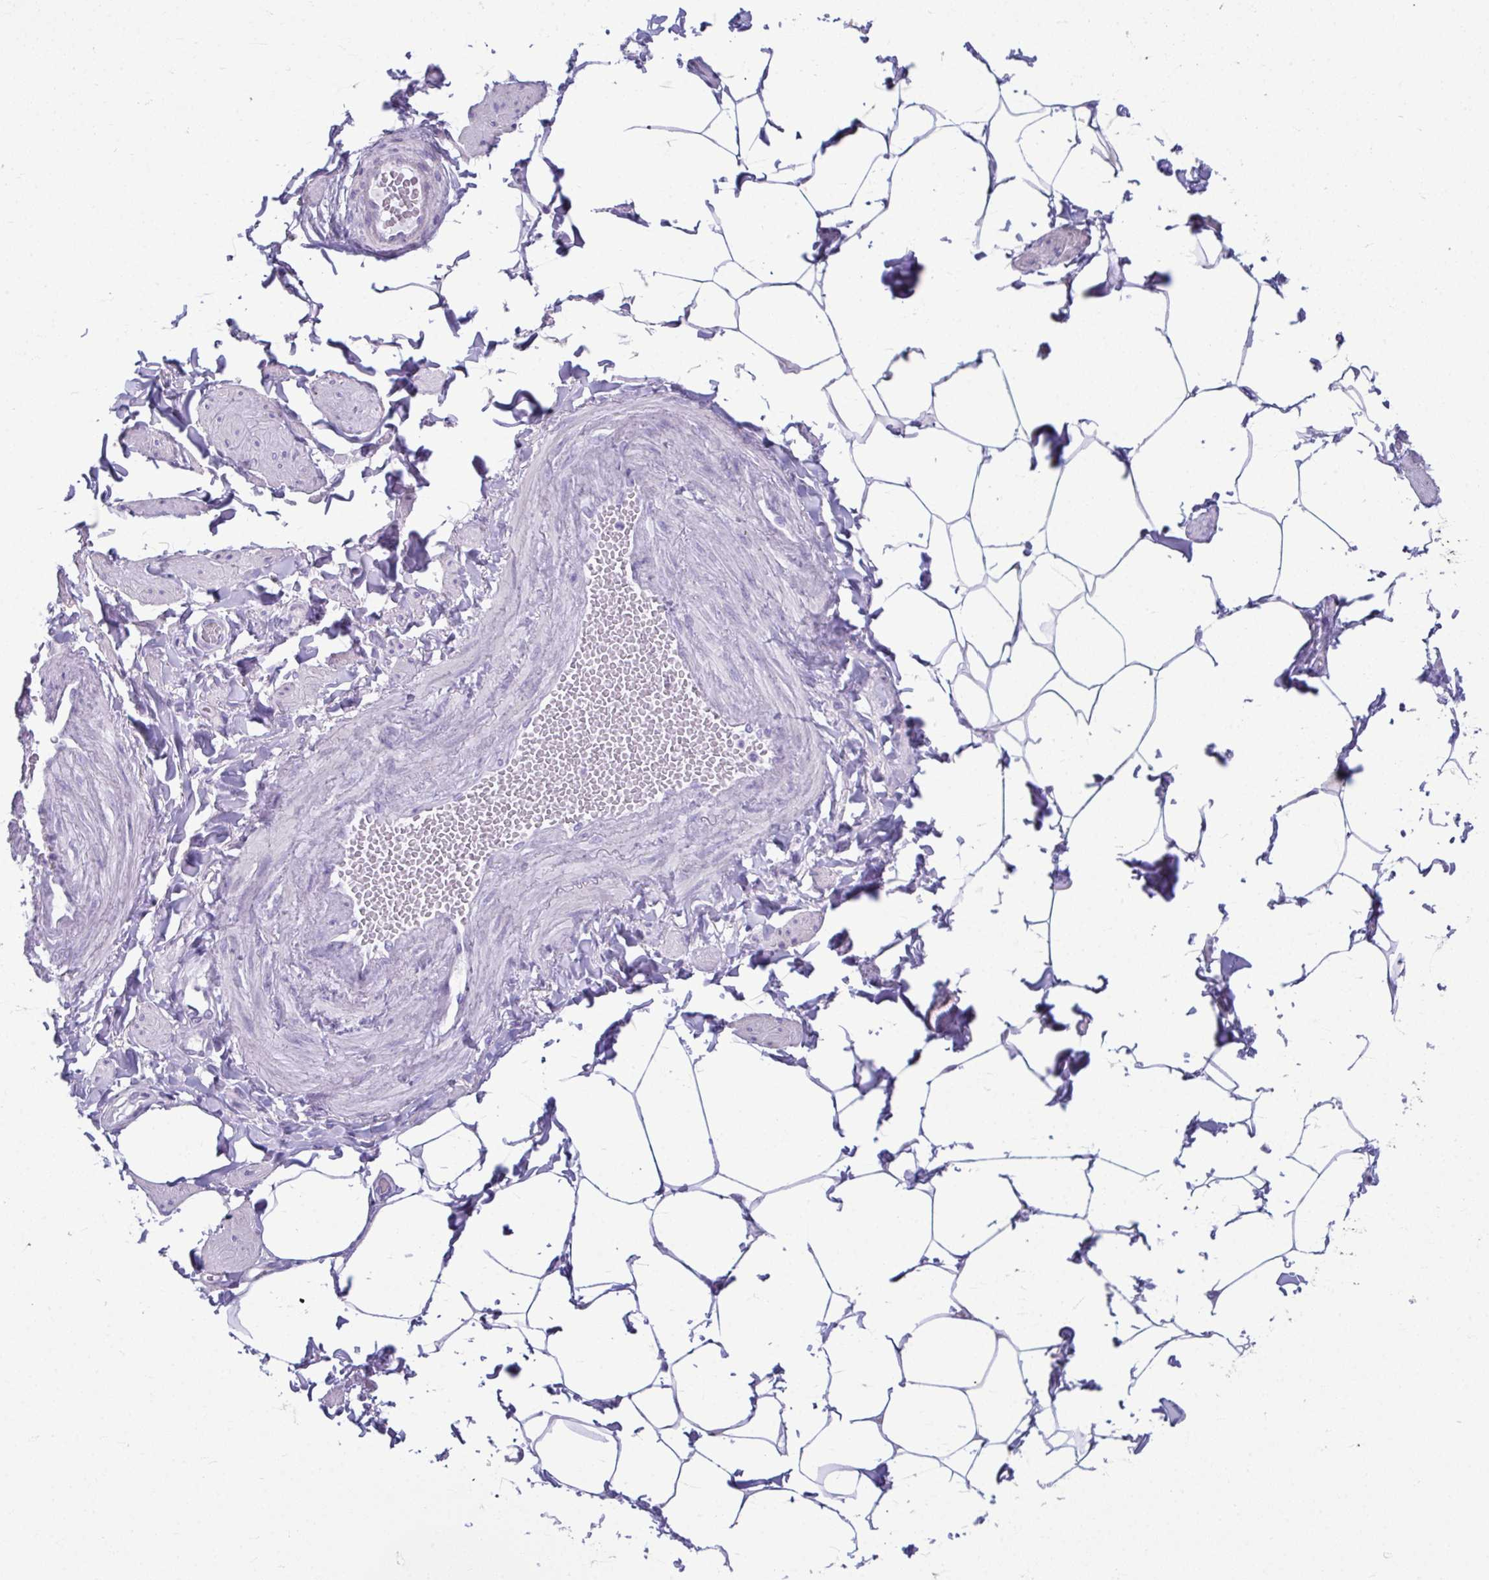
{"staining": {"intensity": "negative", "quantity": "none", "location": "none"}, "tissue": "adipose tissue", "cell_type": "Adipocytes", "image_type": "normal", "snomed": [{"axis": "morphology", "description": "Normal tissue, NOS"}, {"axis": "topography", "description": "Epididymis"}, {"axis": "topography", "description": "Peripheral nerve tissue"}], "caption": "Adipocytes are negative for protein expression in benign human adipose tissue. (DAB (3,3'-diaminobenzidine) immunohistochemistry visualized using brightfield microscopy, high magnification).", "gene": "SERPINI1", "patient": {"sex": "male", "age": 32}}